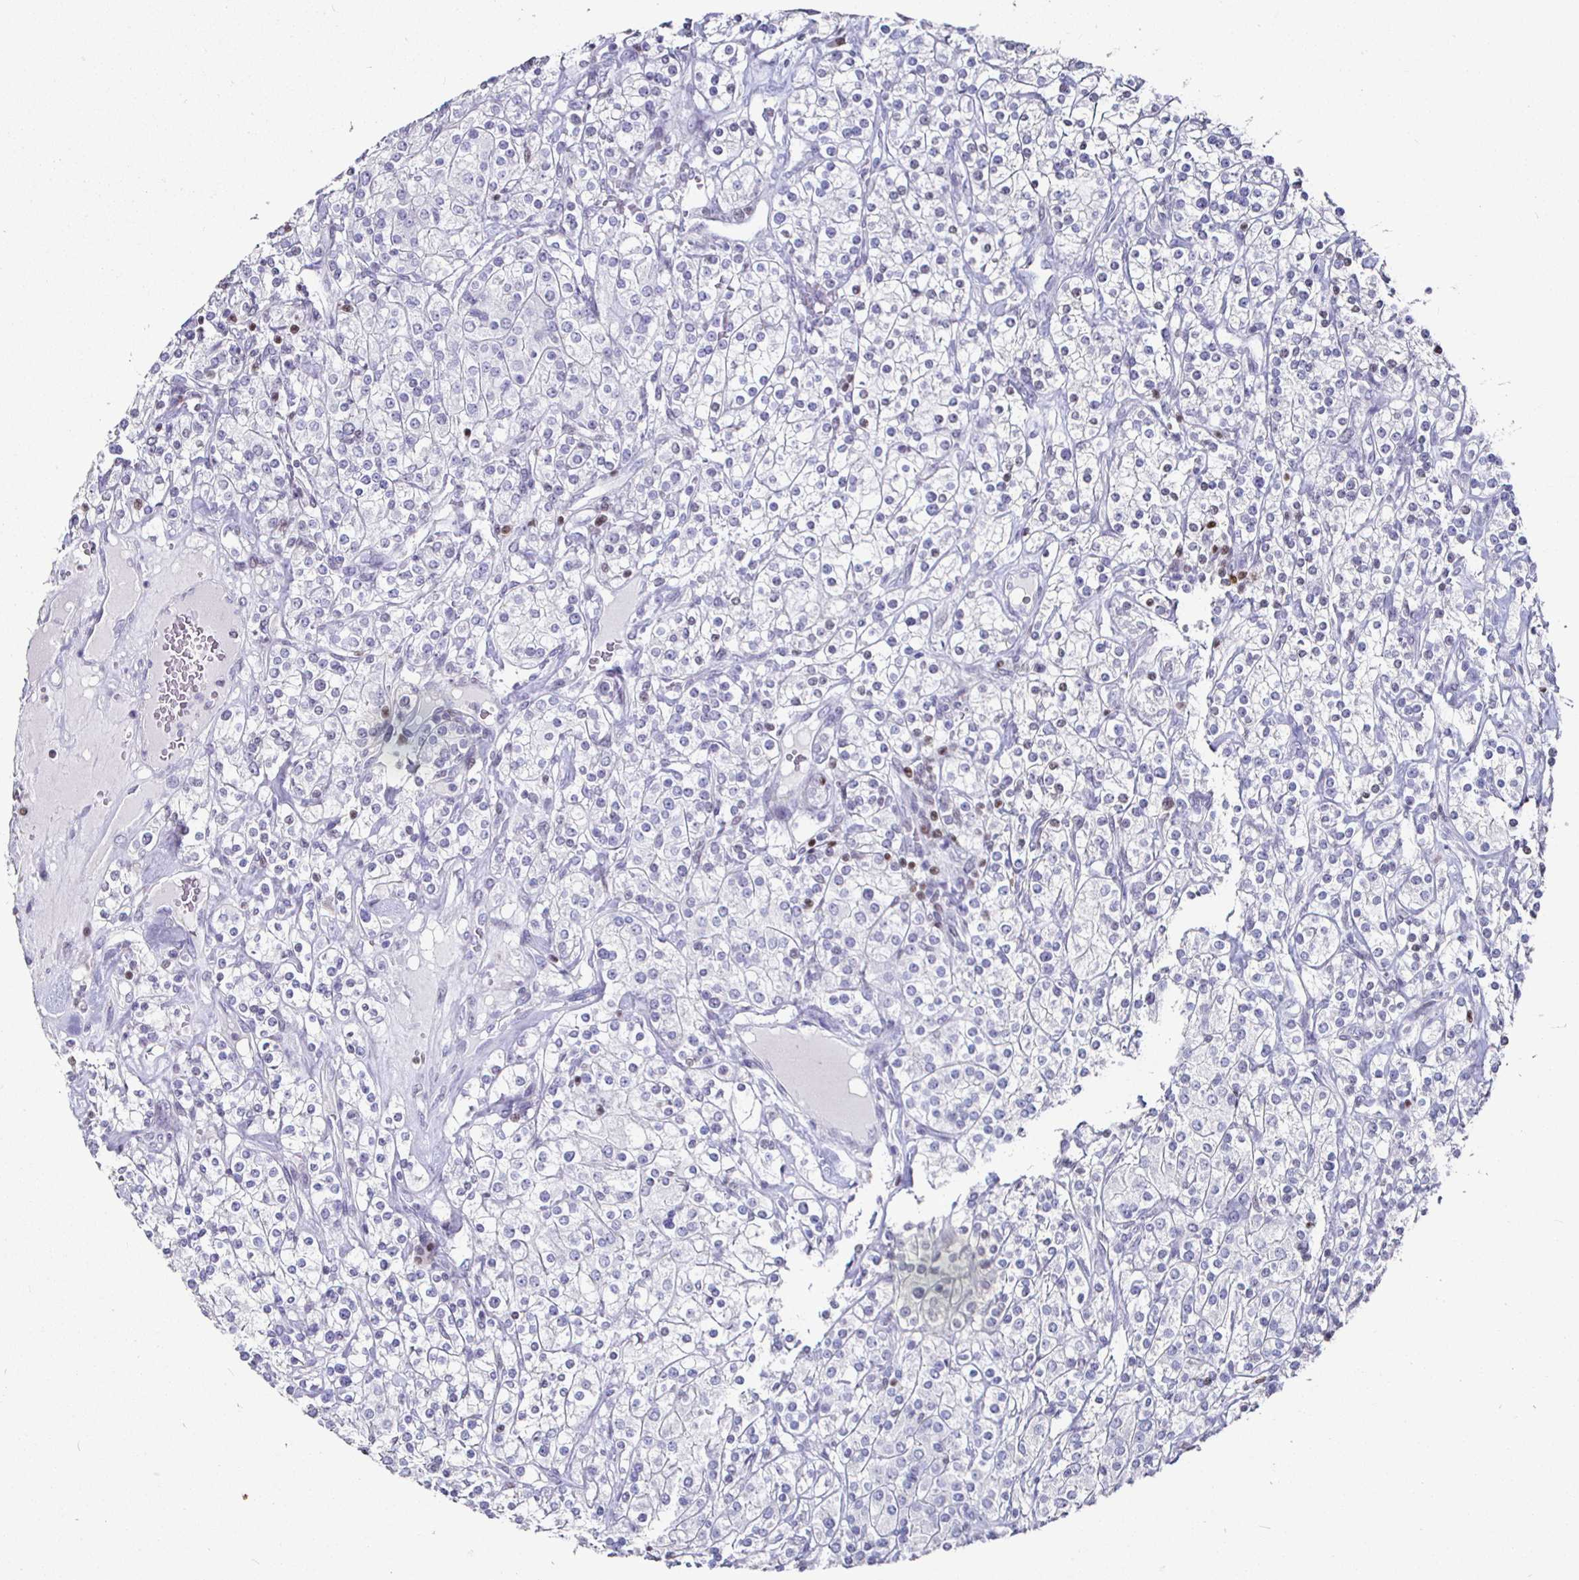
{"staining": {"intensity": "negative", "quantity": "none", "location": "none"}, "tissue": "renal cancer", "cell_type": "Tumor cells", "image_type": "cancer", "snomed": [{"axis": "morphology", "description": "Adenocarcinoma, NOS"}, {"axis": "topography", "description": "Kidney"}], "caption": "High power microscopy photomicrograph of an immunohistochemistry photomicrograph of renal adenocarcinoma, revealing no significant staining in tumor cells.", "gene": "RUNX2", "patient": {"sex": "male", "age": 77}}